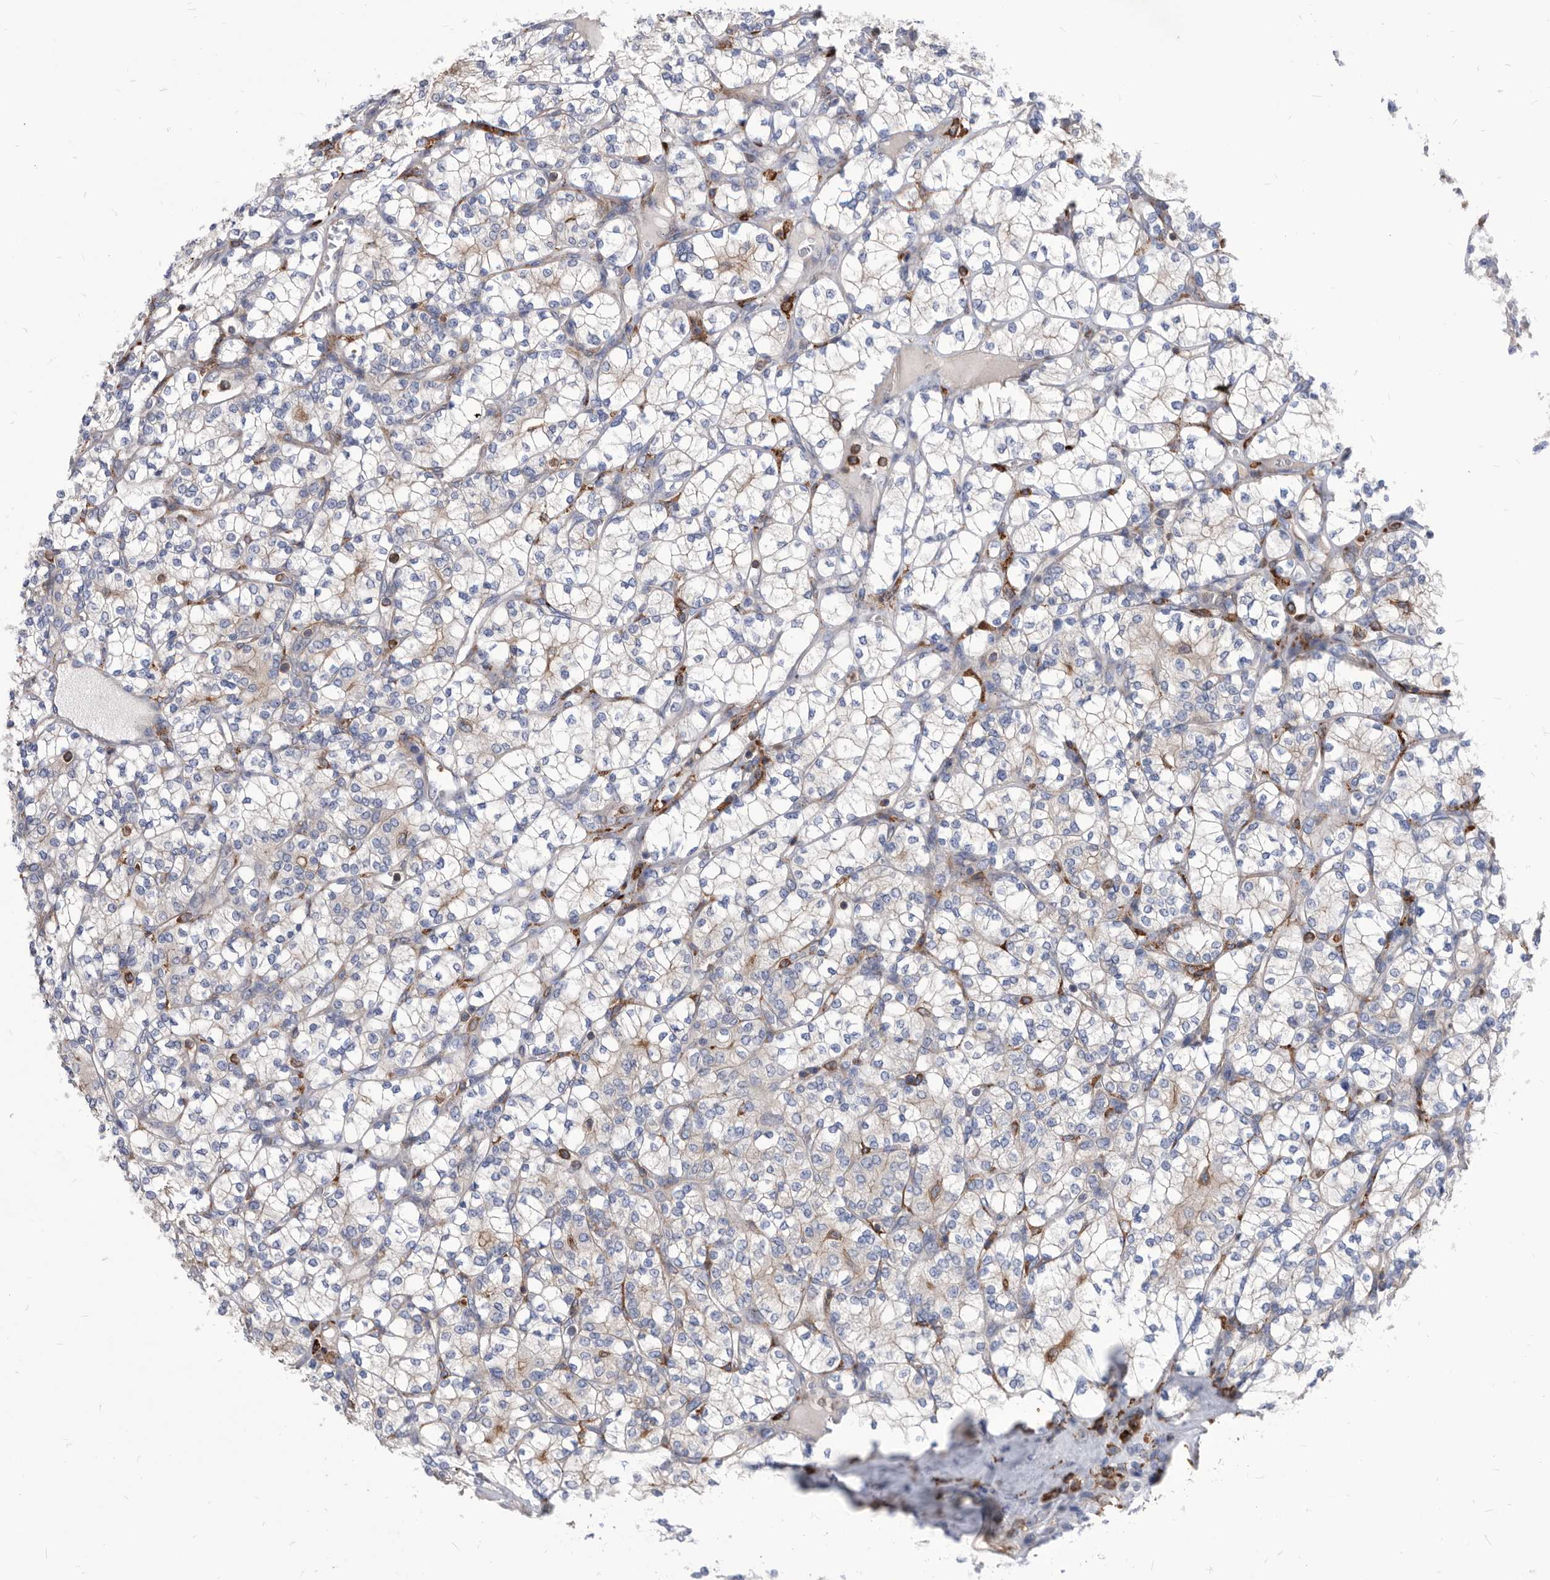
{"staining": {"intensity": "negative", "quantity": "none", "location": "none"}, "tissue": "renal cancer", "cell_type": "Tumor cells", "image_type": "cancer", "snomed": [{"axis": "morphology", "description": "Adenocarcinoma, NOS"}, {"axis": "topography", "description": "Kidney"}], "caption": "Immunohistochemical staining of human renal cancer shows no significant staining in tumor cells.", "gene": "SMG7", "patient": {"sex": "male", "age": 77}}